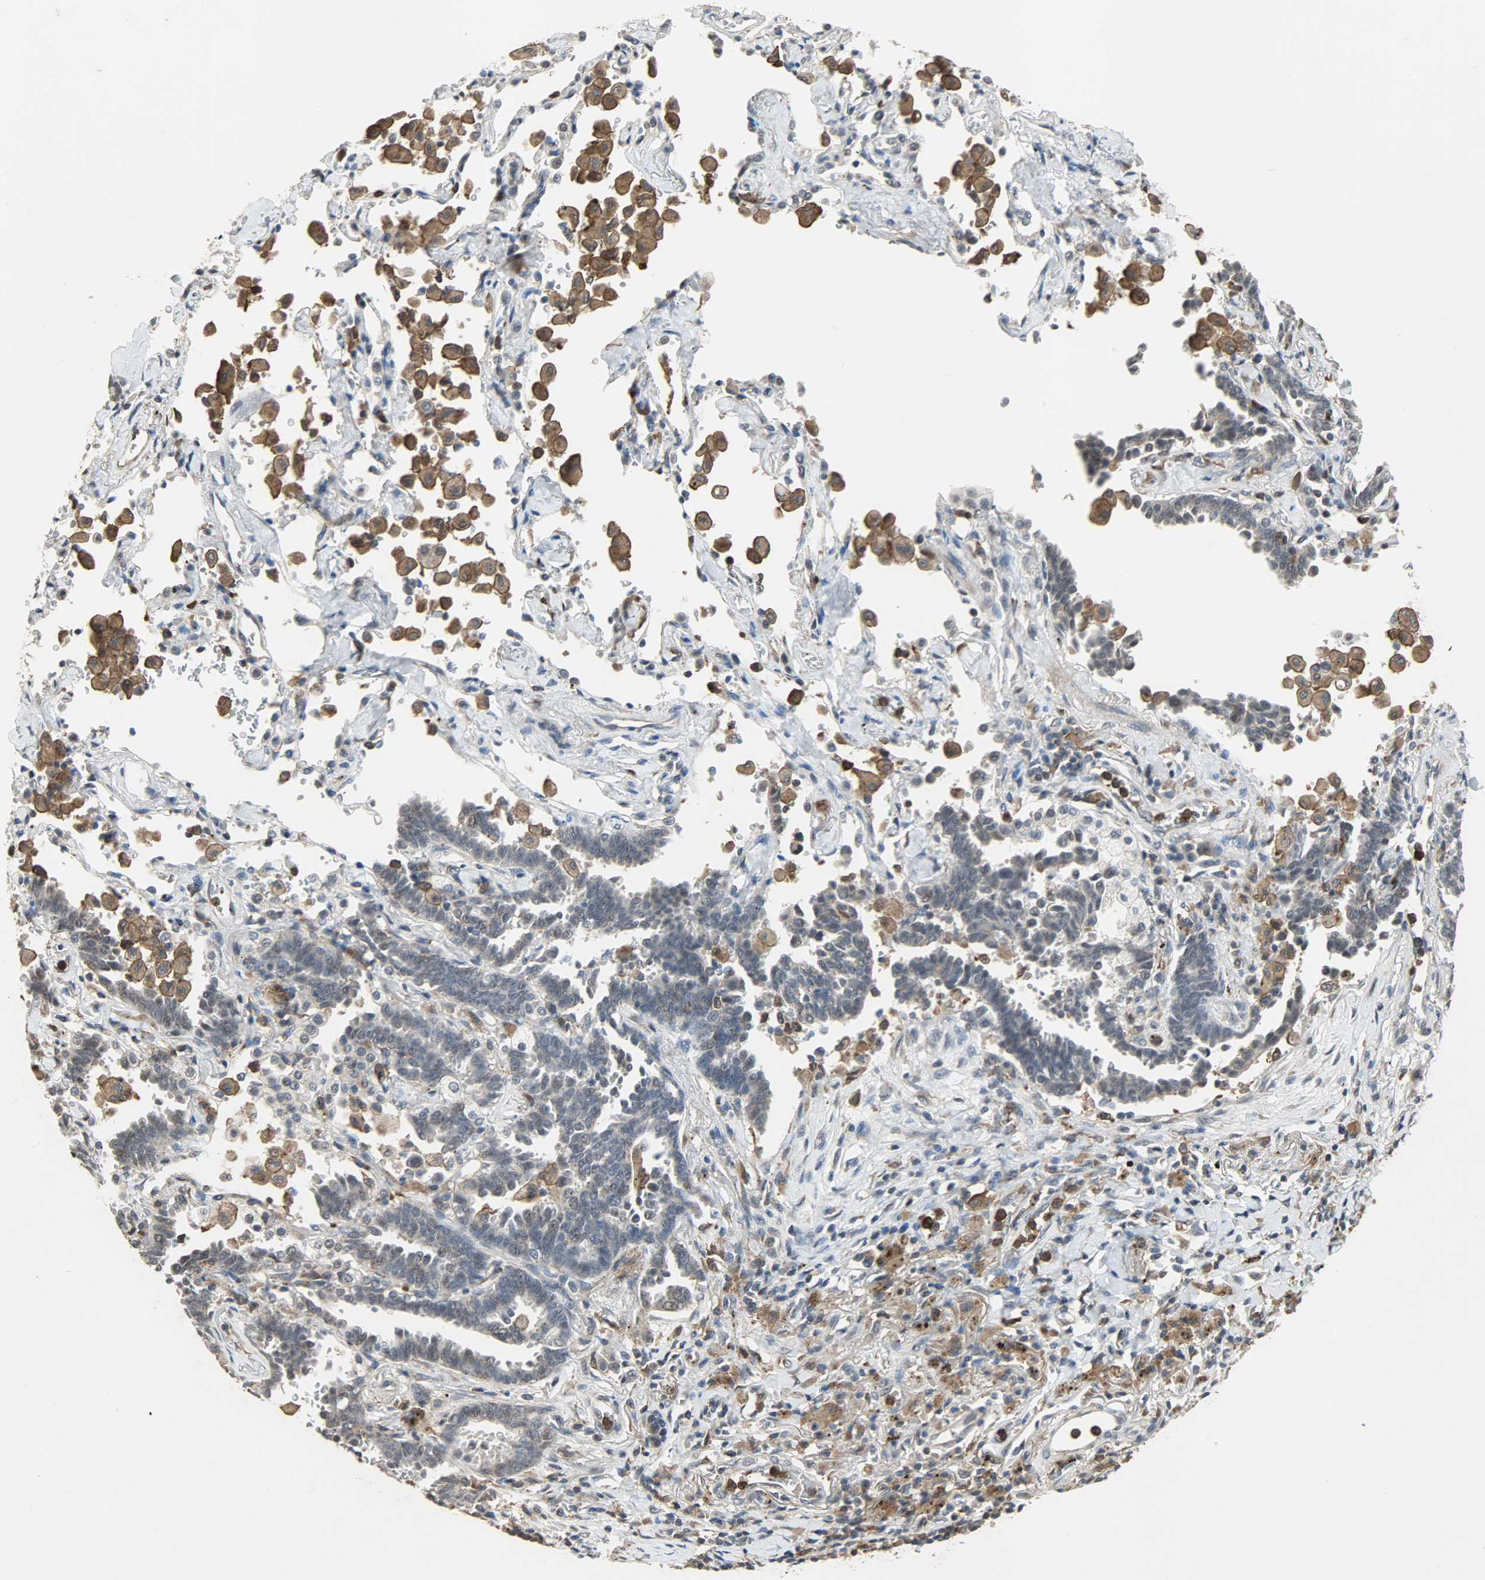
{"staining": {"intensity": "negative", "quantity": "none", "location": "none"}, "tissue": "lung cancer", "cell_type": "Tumor cells", "image_type": "cancer", "snomed": [{"axis": "morphology", "description": "Adenocarcinoma, NOS"}, {"axis": "topography", "description": "Lung"}], "caption": "Tumor cells show no significant protein positivity in lung cancer (adenocarcinoma).", "gene": "SKAP2", "patient": {"sex": "female", "age": 64}}